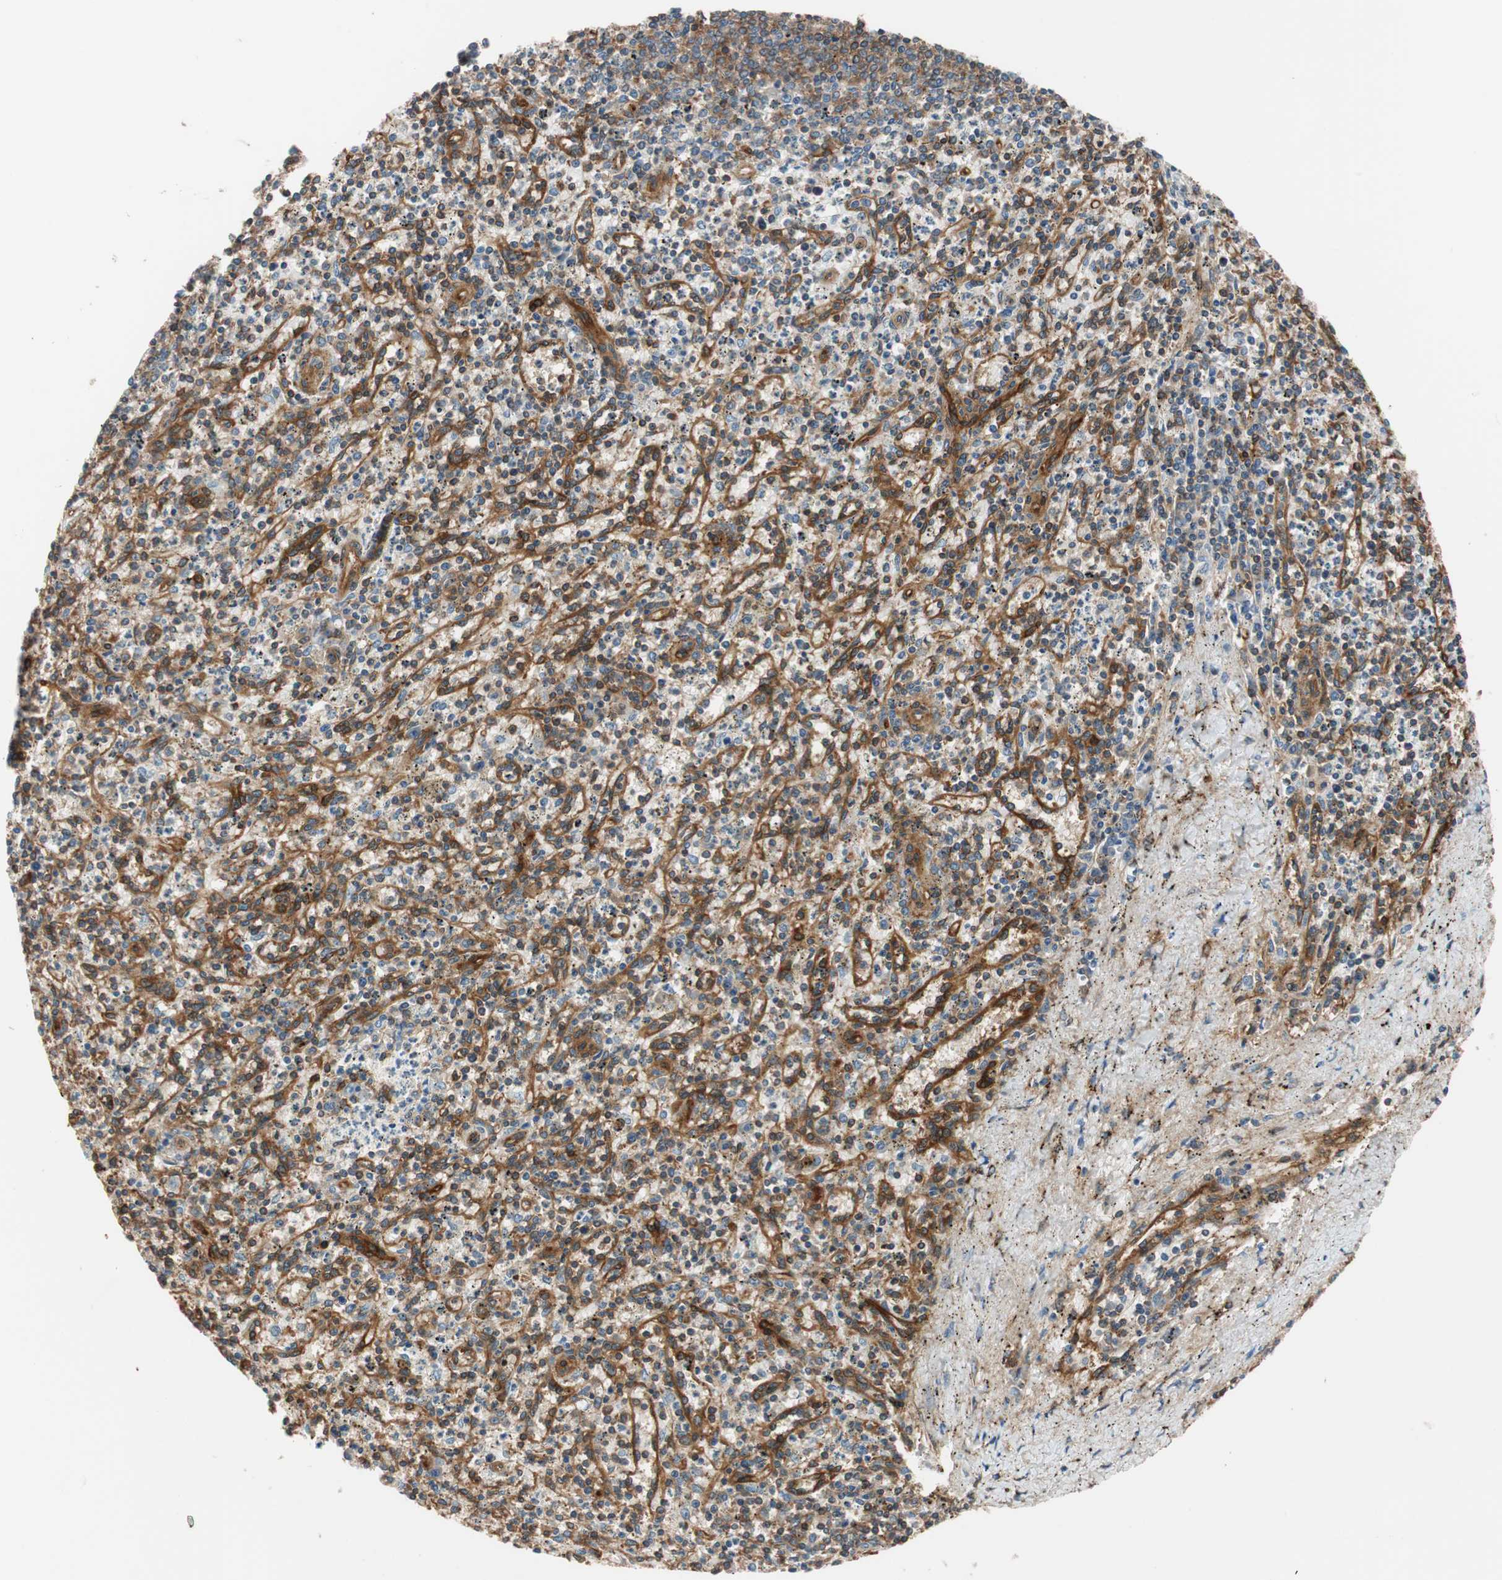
{"staining": {"intensity": "weak", "quantity": "25%-75%", "location": "cytoplasmic/membranous"}, "tissue": "spleen", "cell_type": "Cells in red pulp", "image_type": "normal", "snomed": [{"axis": "morphology", "description": "Normal tissue, NOS"}, {"axis": "topography", "description": "Spleen"}], "caption": "Brown immunohistochemical staining in normal human spleen exhibits weak cytoplasmic/membranous staining in about 25%-75% of cells in red pulp.", "gene": "WASL", "patient": {"sex": "male", "age": 72}}